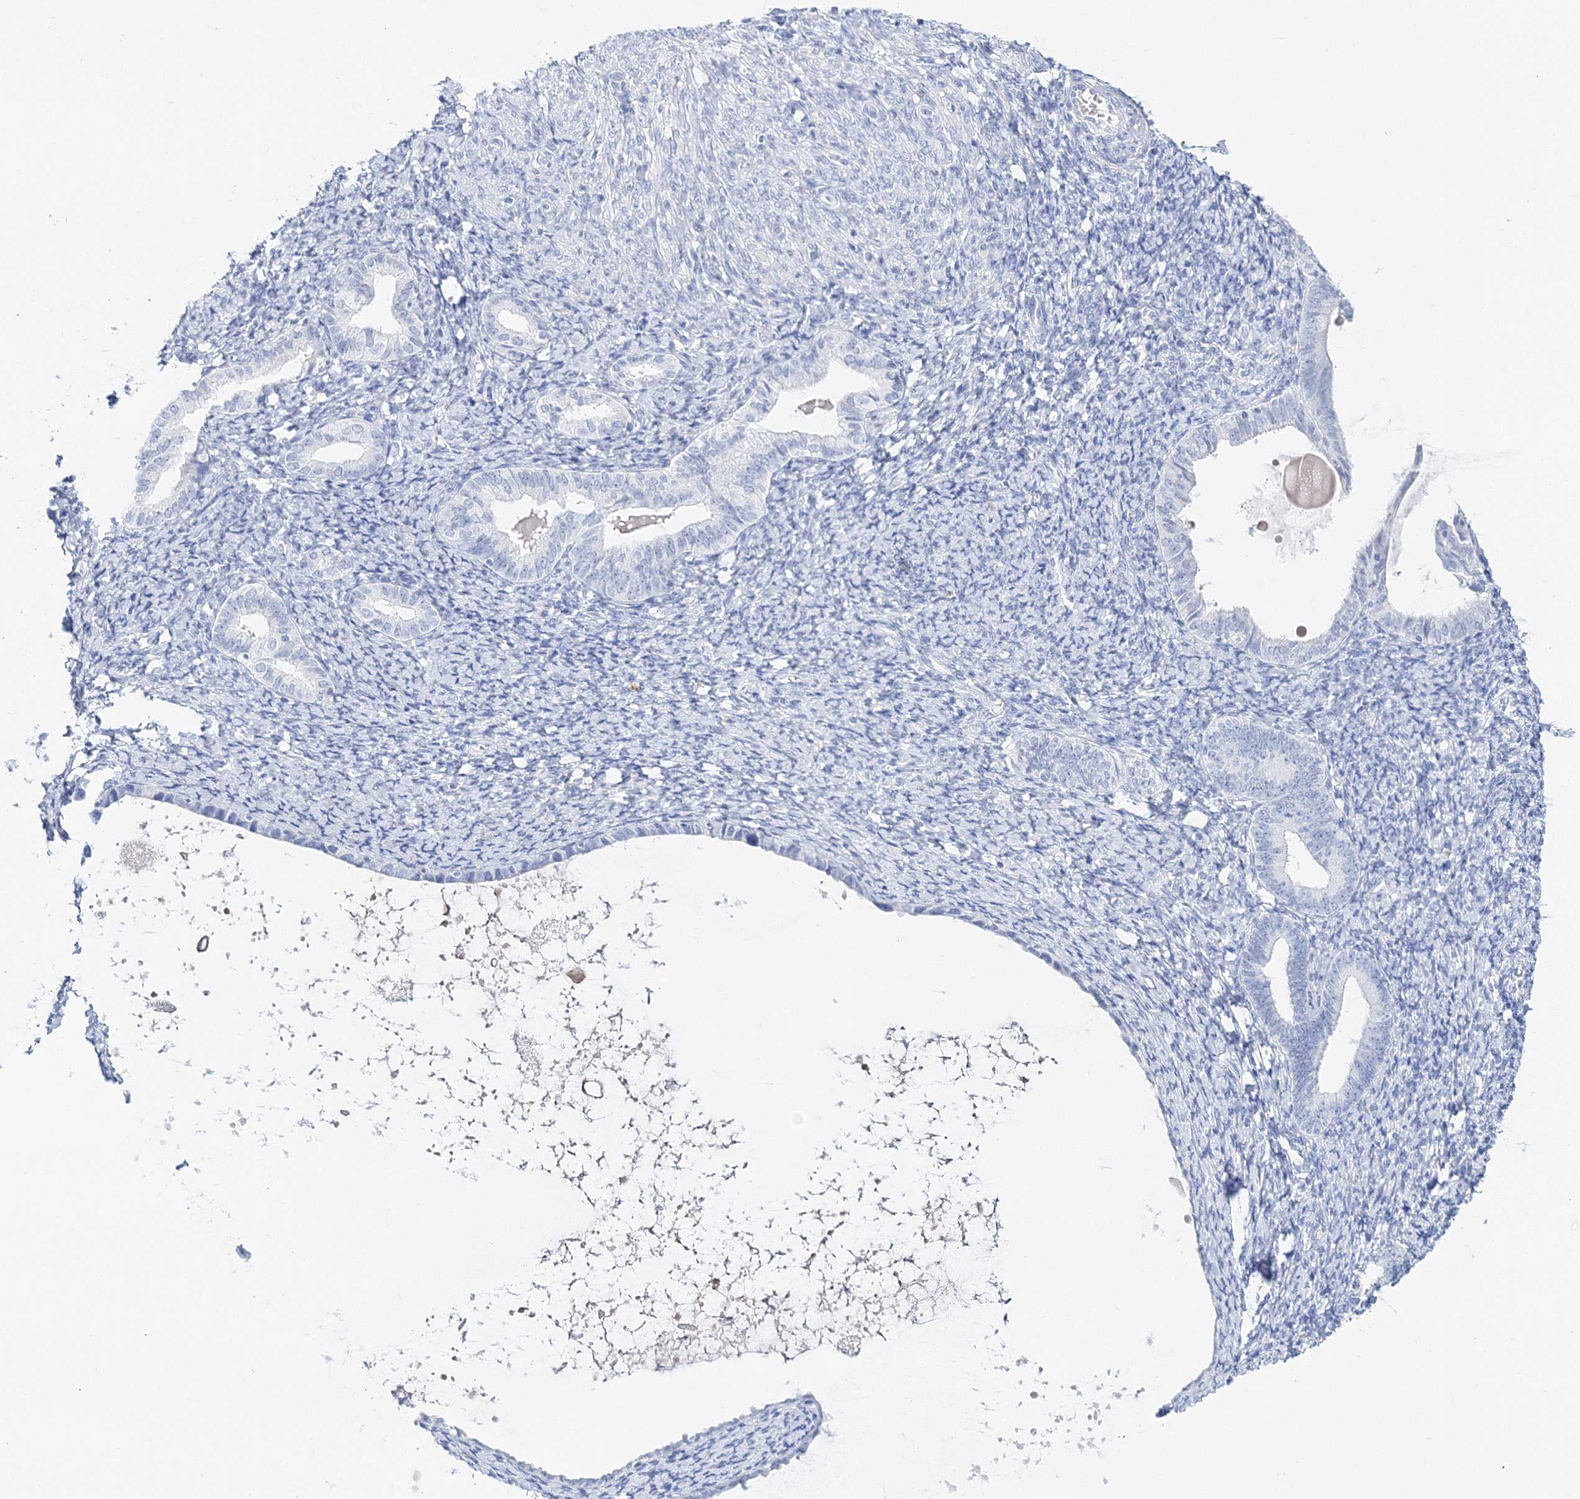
{"staining": {"intensity": "negative", "quantity": "none", "location": "none"}, "tissue": "endometrium", "cell_type": "Cells in endometrial stroma", "image_type": "normal", "snomed": [{"axis": "morphology", "description": "Normal tissue, NOS"}, {"axis": "topography", "description": "Endometrium"}], "caption": "Immunohistochemistry (IHC) of normal endometrium demonstrates no positivity in cells in endometrial stroma. Nuclei are stained in blue.", "gene": "MYOZ2", "patient": {"sex": "female", "age": 72}}